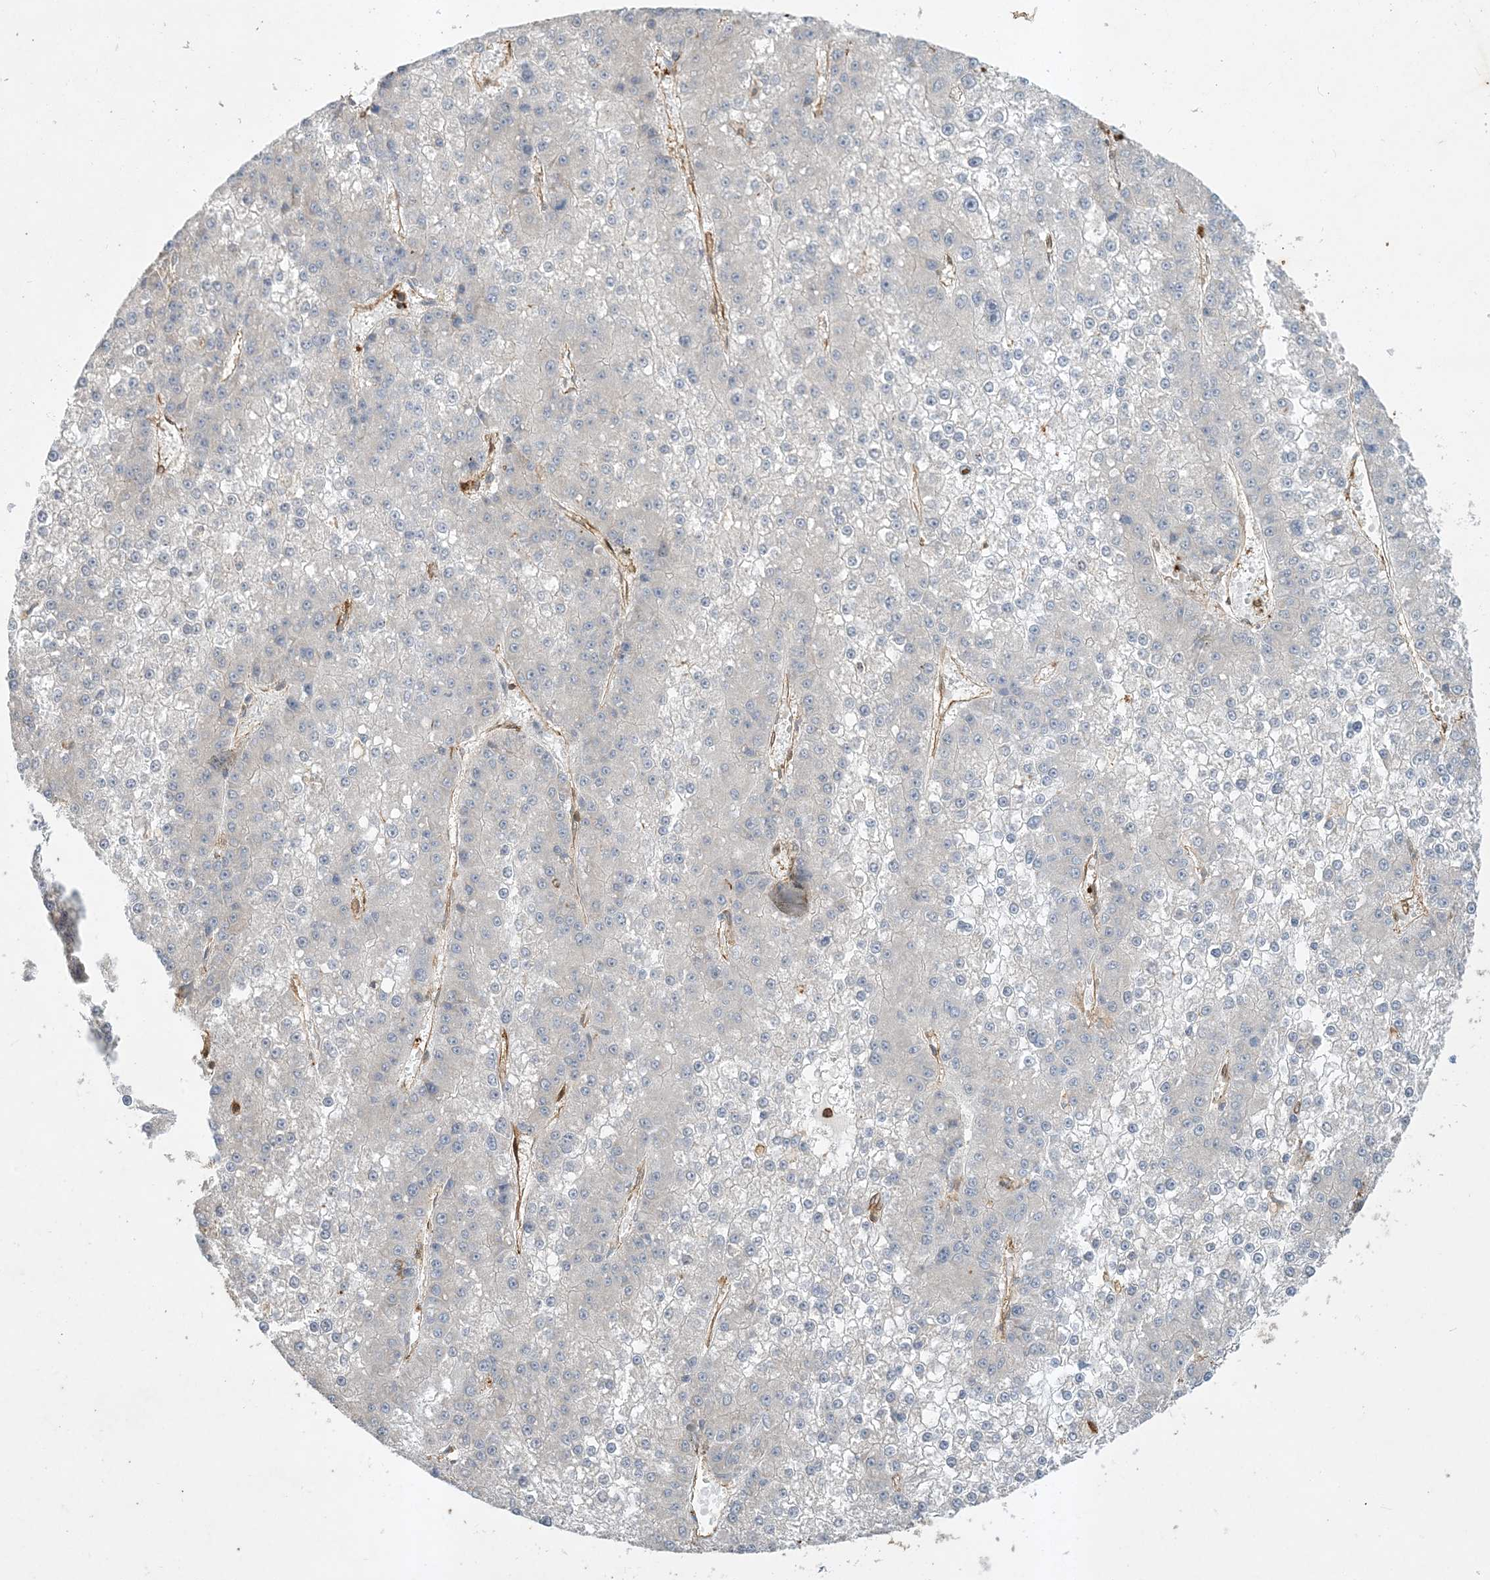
{"staining": {"intensity": "negative", "quantity": "none", "location": "none"}, "tissue": "liver cancer", "cell_type": "Tumor cells", "image_type": "cancer", "snomed": [{"axis": "morphology", "description": "Carcinoma, Hepatocellular, NOS"}, {"axis": "topography", "description": "Liver"}], "caption": "Micrograph shows no significant protein positivity in tumor cells of liver cancer (hepatocellular carcinoma).", "gene": "TMSB4X", "patient": {"sex": "female", "age": 73}}